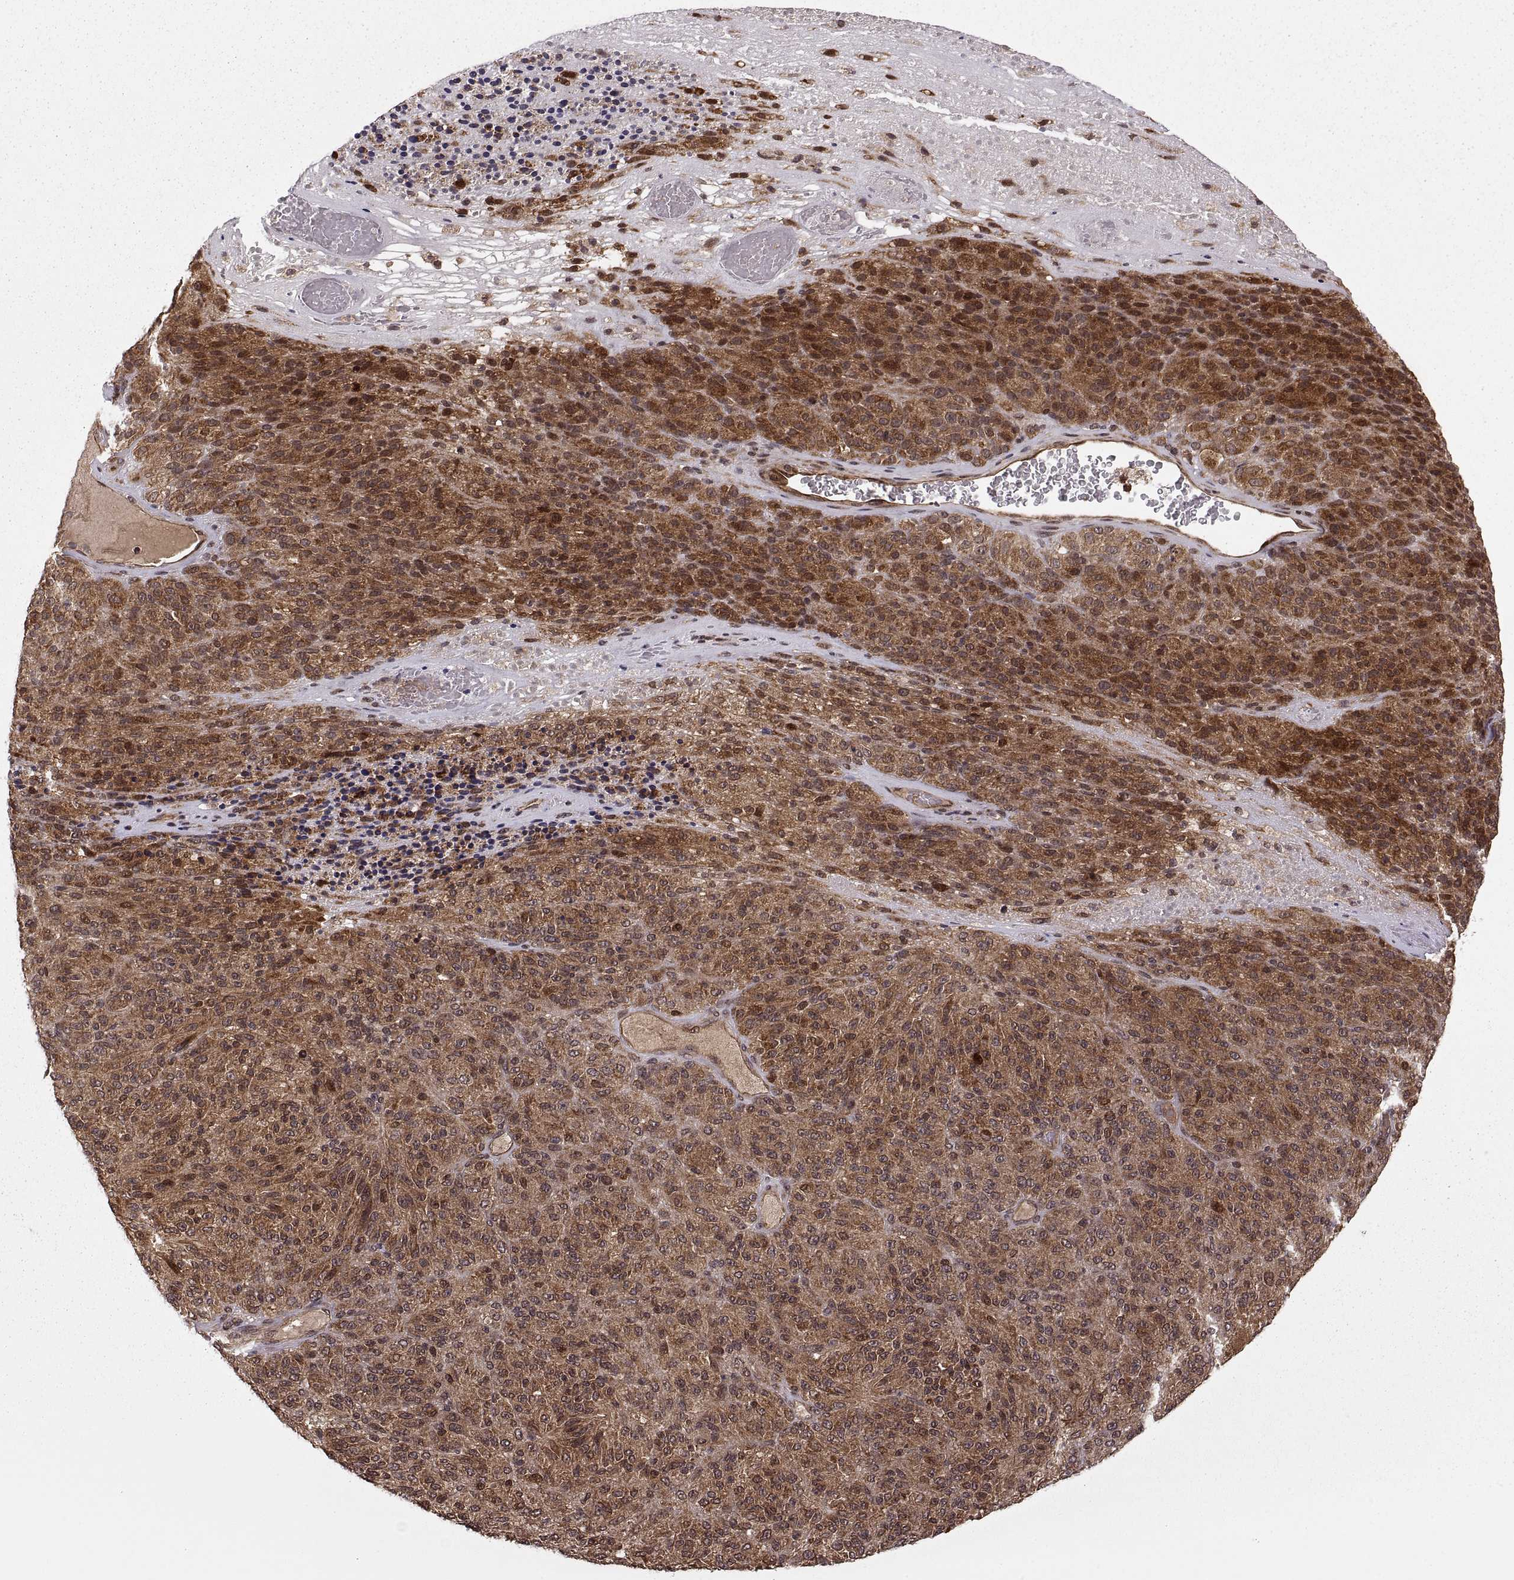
{"staining": {"intensity": "strong", "quantity": ">75%", "location": "cytoplasmic/membranous"}, "tissue": "melanoma", "cell_type": "Tumor cells", "image_type": "cancer", "snomed": [{"axis": "morphology", "description": "Malignant melanoma, Metastatic site"}, {"axis": "topography", "description": "Brain"}], "caption": "A histopathology image of human melanoma stained for a protein shows strong cytoplasmic/membranous brown staining in tumor cells.", "gene": "DEDD", "patient": {"sex": "female", "age": 56}}